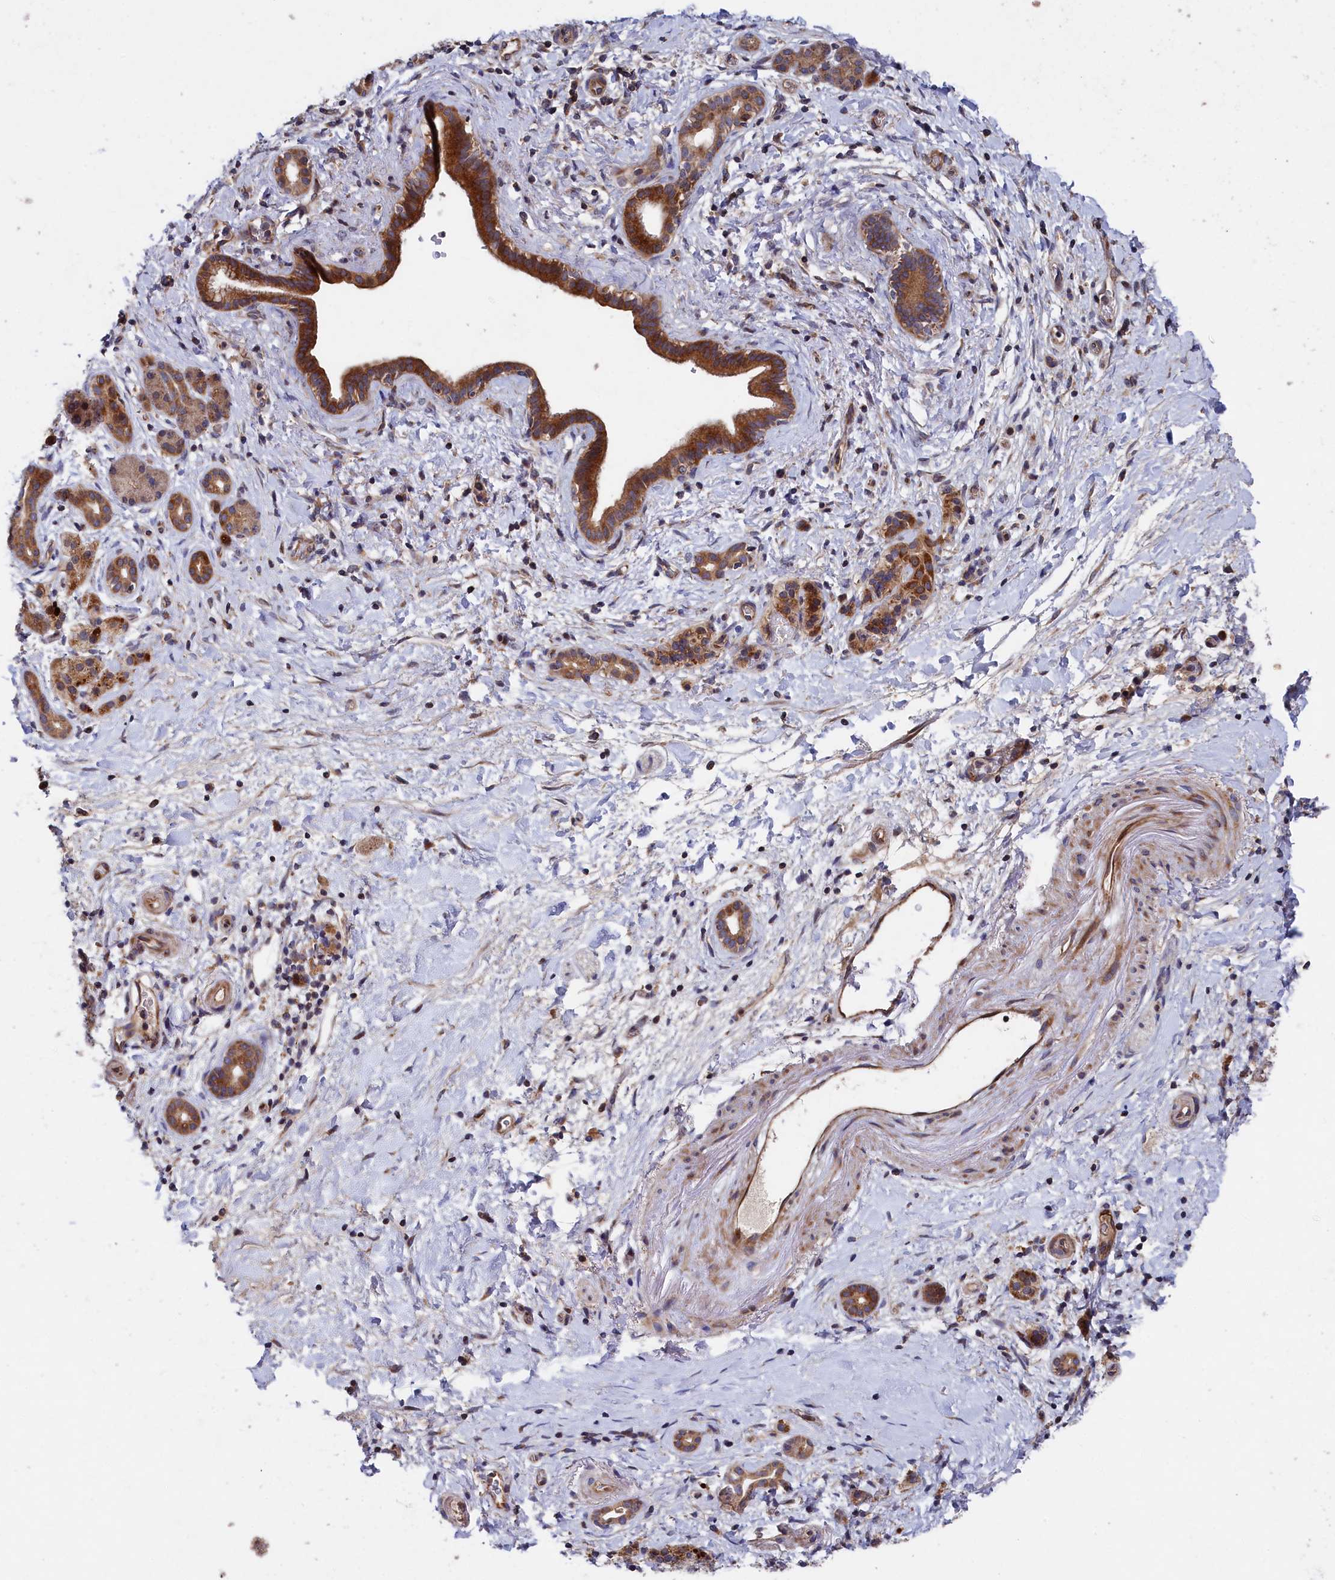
{"staining": {"intensity": "moderate", "quantity": ">75%", "location": "cytoplasmic/membranous"}, "tissue": "pancreatic cancer", "cell_type": "Tumor cells", "image_type": "cancer", "snomed": [{"axis": "morphology", "description": "Normal tissue, NOS"}, {"axis": "morphology", "description": "Adenocarcinoma, NOS"}, {"axis": "topography", "description": "Pancreas"}, {"axis": "topography", "description": "Peripheral nerve tissue"}], "caption": "Human pancreatic adenocarcinoma stained for a protein (brown) displays moderate cytoplasmic/membranous positive expression in about >75% of tumor cells.", "gene": "SUPV3L1", "patient": {"sex": "female", "age": 77}}